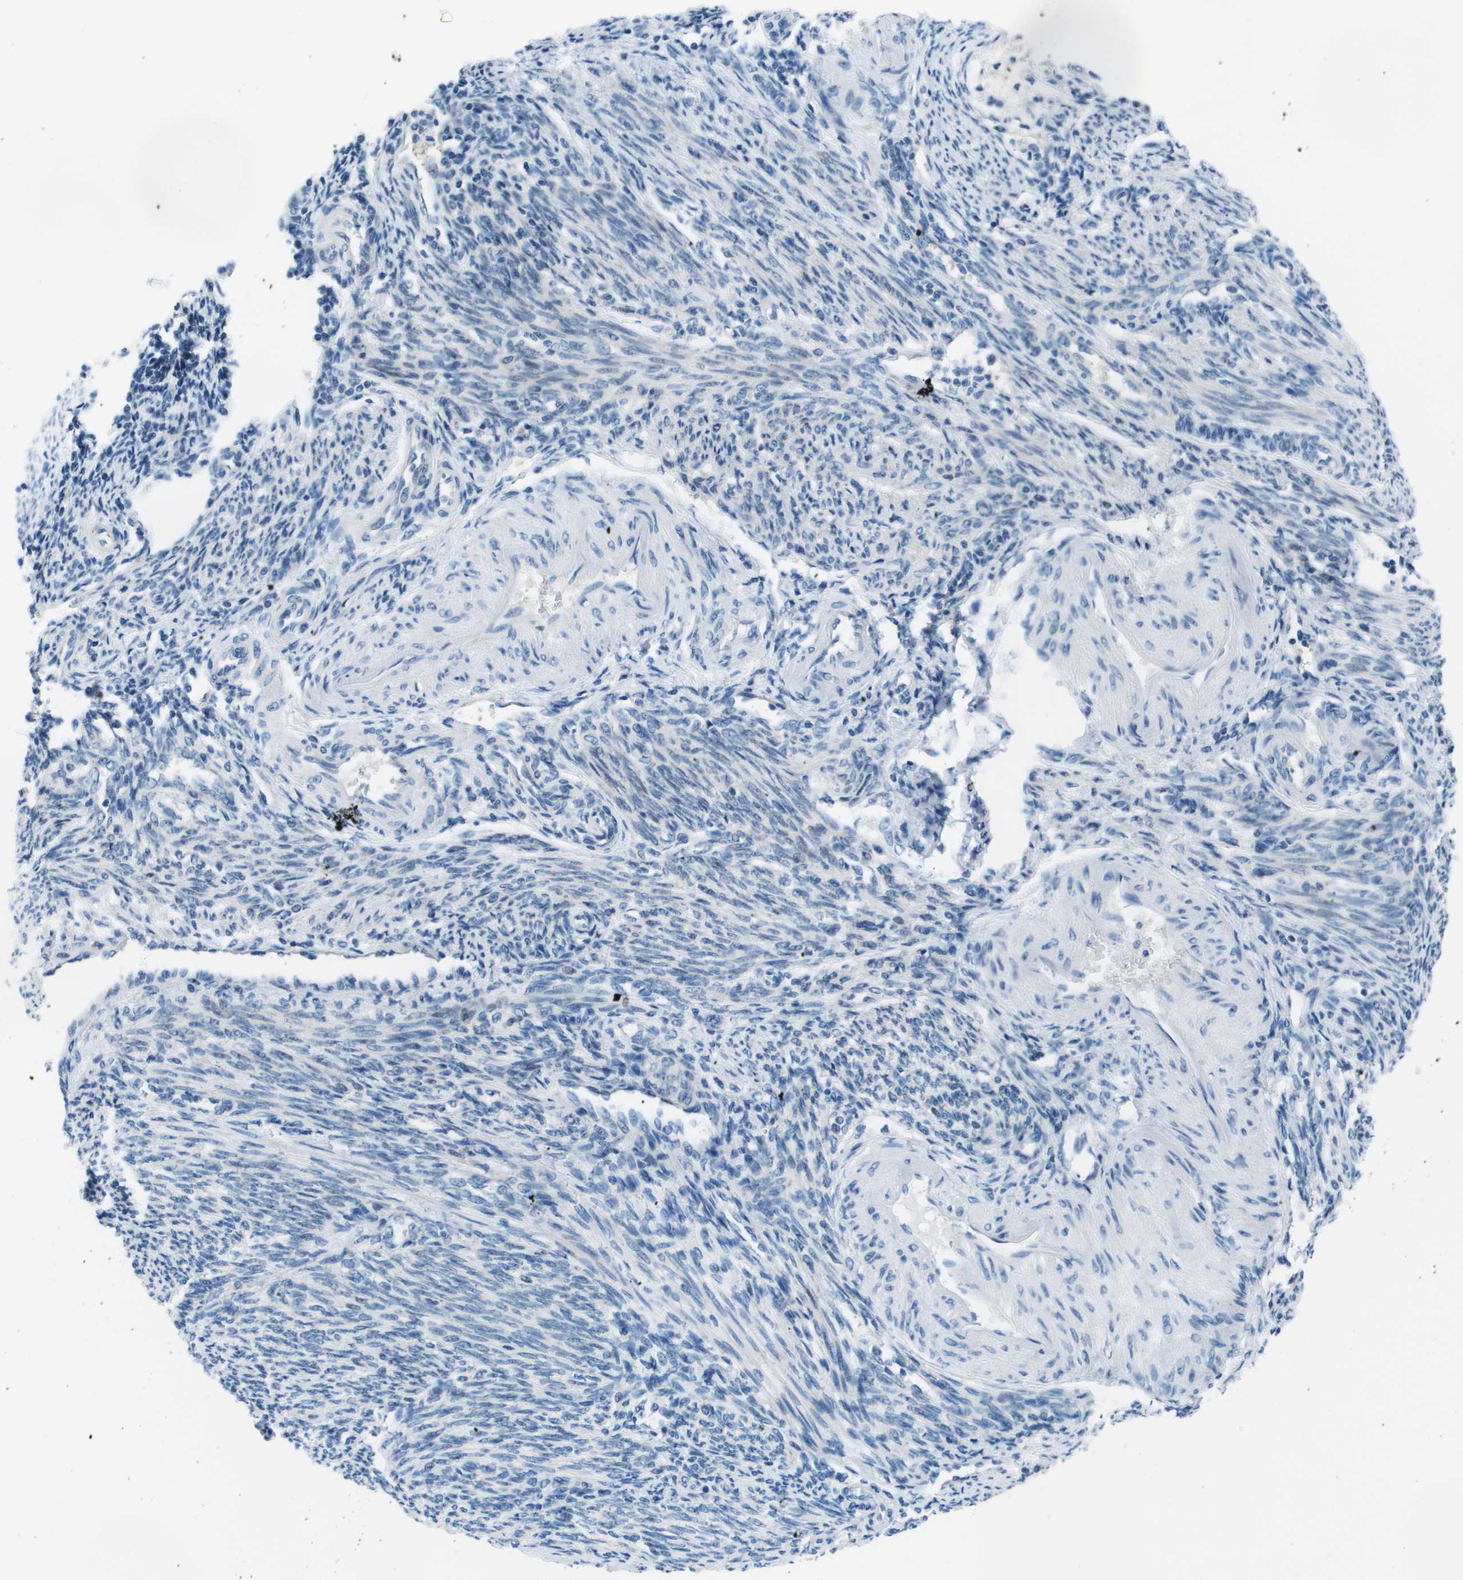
{"staining": {"intensity": "negative", "quantity": "none", "location": "none"}, "tissue": "endometrial cancer", "cell_type": "Tumor cells", "image_type": "cancer", "snomed": [{"axis": "morphology", "description": "Adenocarcinoma, NOS"}, {"axis": "topography", "description": "Endometrium"}], "caption": "Tumor cells are negative for protein expression in human endometrial cancer (adenocarcinoma).", "gene": "STIP1", "patient": {"sex": "female", "age": 58}}